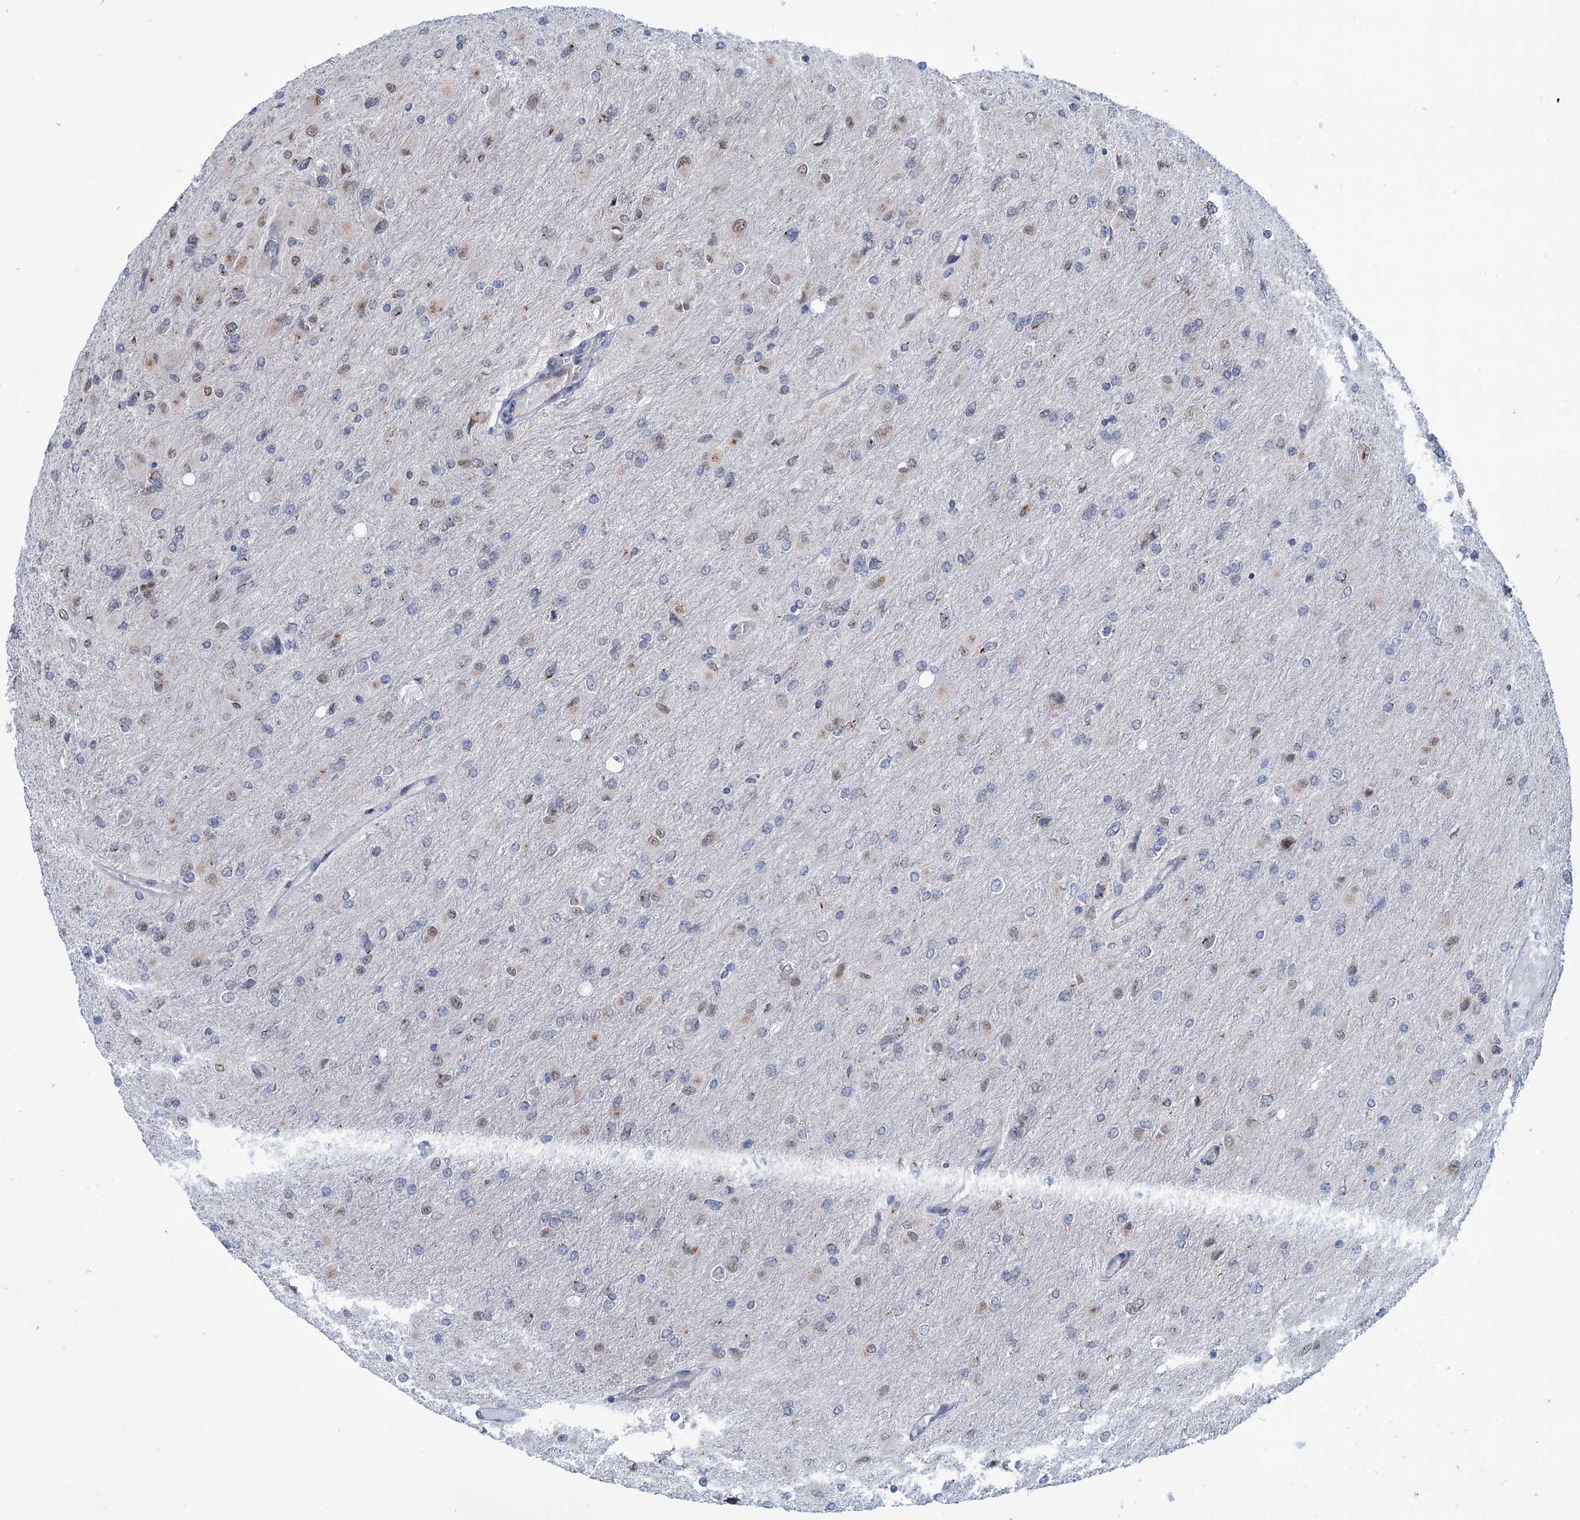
{"staining": {"intensity": "moderate", "quantity": "<25%", "location": "cytoplasmic/membranous"}, "tissue": "glioma", "cell_type": "Tumor cells", "image_type": "cancer", "snomed": [{"axis": "morphology", "description": "Glioma, malignant, High grade"}, {"axis": "topography", "description": "Cerebral cortex"}], "caption": "Glioma stained with a brown dye exhibits moderate cytoplasmic/membranous positive positivity in about <25% of tumor cells.", "gene": "ELP4", "patient": {"sex": "female", "age": 36}}